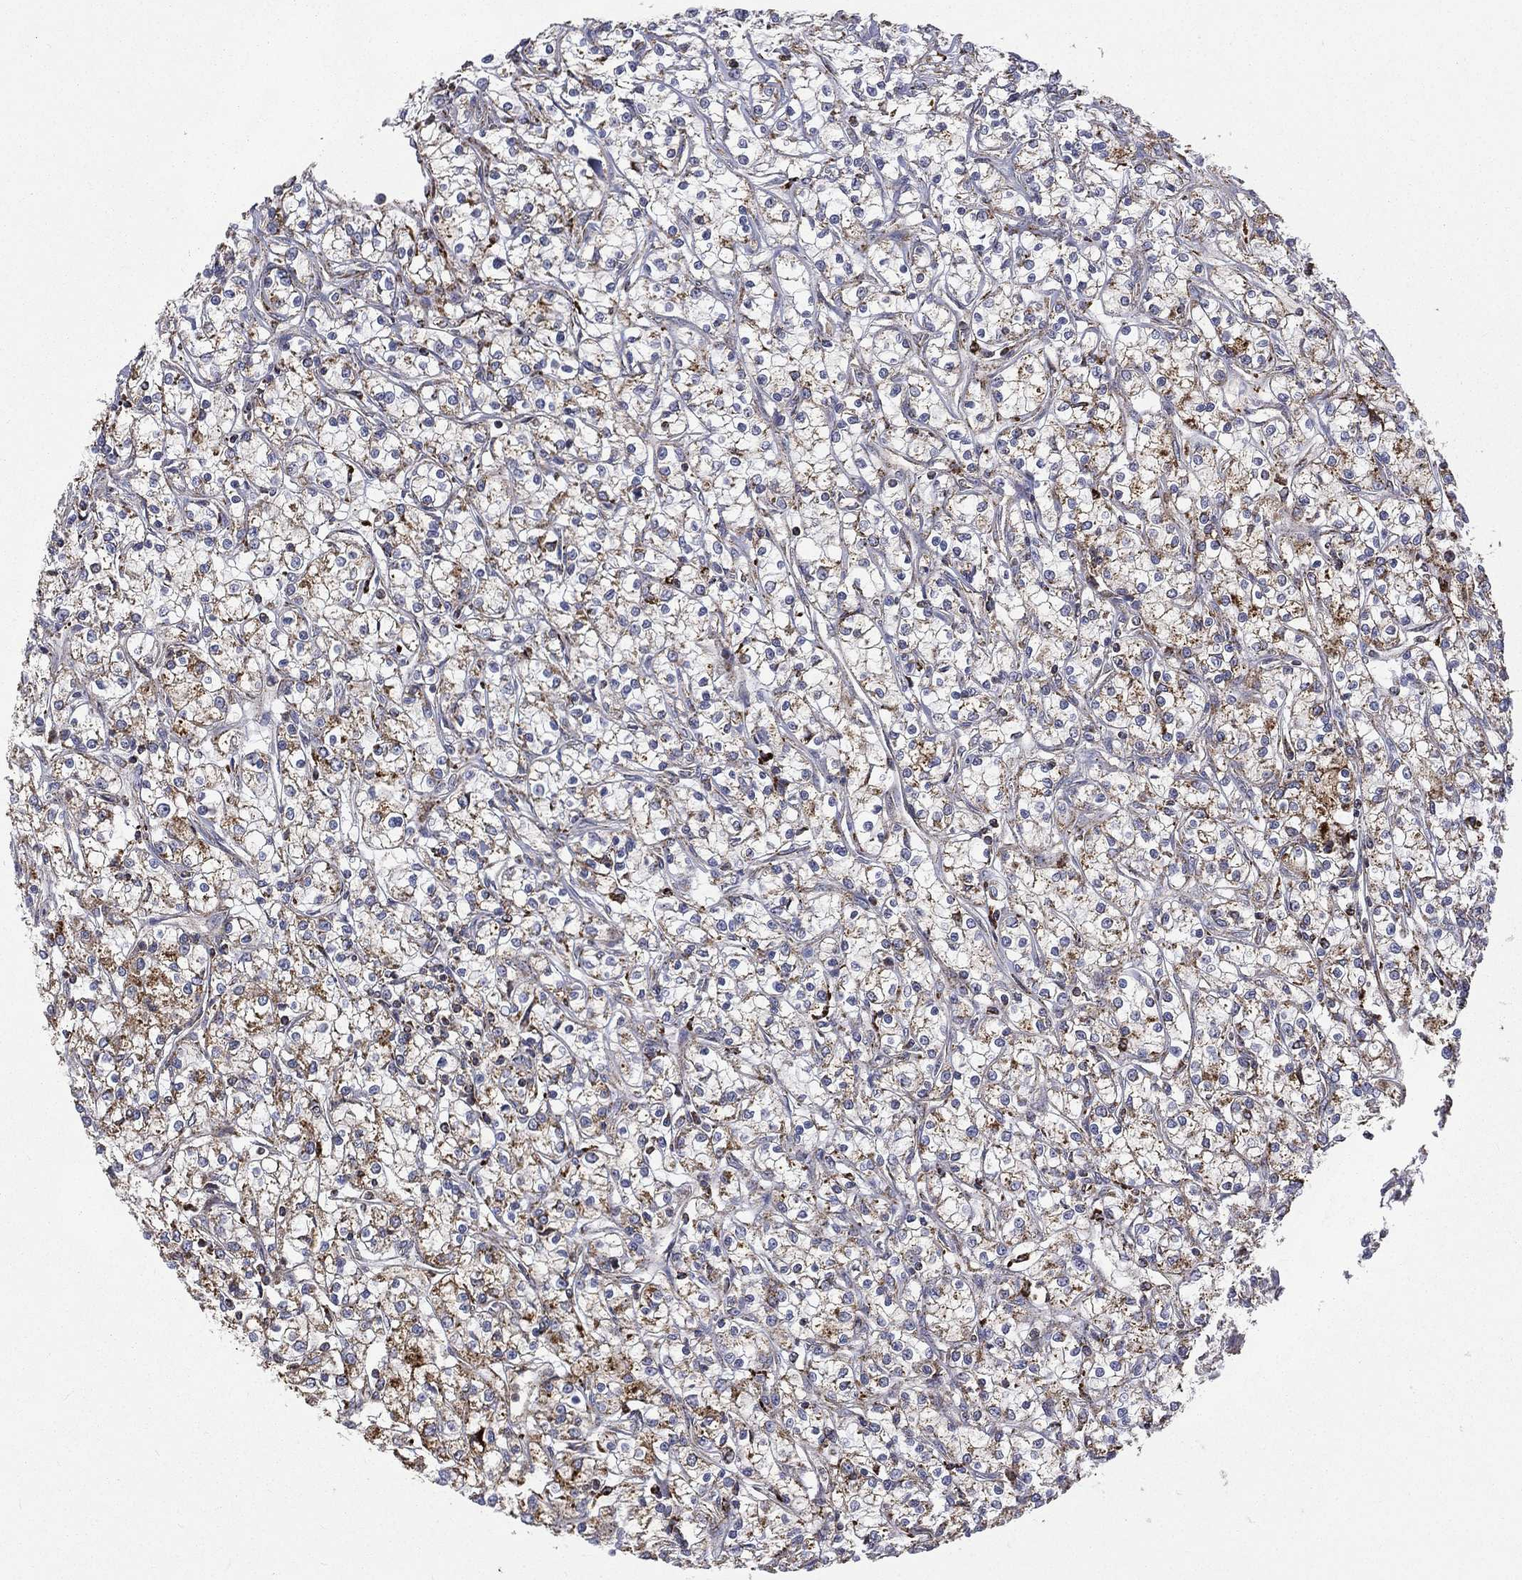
{"staining": {"intensity": "moderate", "quantity": "25%-75%", "location": "cytoplasmic/membranous"}, "tissue": "renal cancer", "cell_type": "Tumor cells", "image_type": "cancer", "snomed": [{"axis": "morphology", "description": "Adenocarcinoma, NOS"}, {"axis": "topography", "description": "Kidney"}], "caption": "Immunohistochemical staining of renal adenocarcinoma demonstrates medium levels of moderate cytoplasmic/membranous protein staining in approximately 25%-75% of tumor cells.", "gene": "RIN3", "patient": {"sex": "female", "age": 59}}